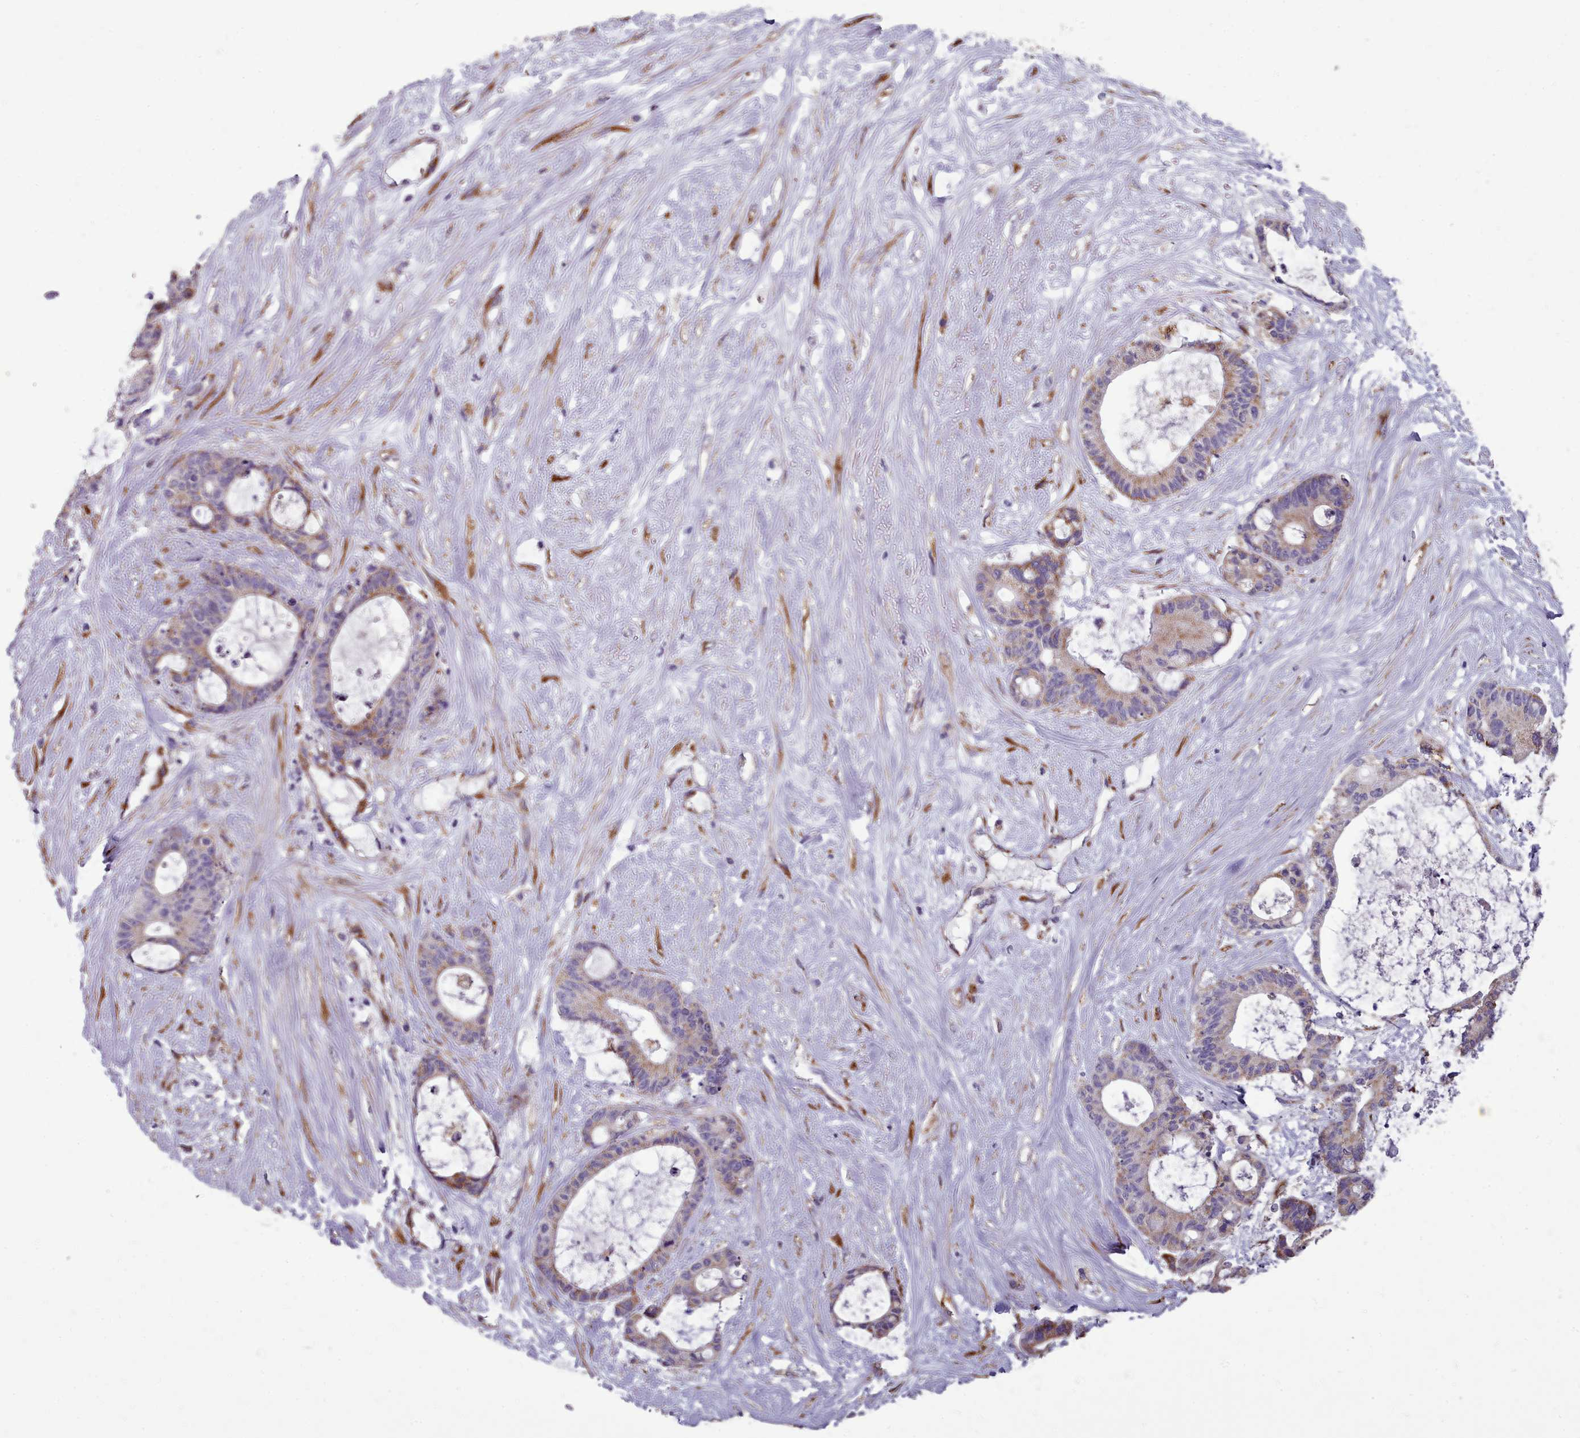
{"staining": {"intensity": "weak", "quantity": "25%-75%", "location": "cytoplasmic/membranous"}, "tissue": "liver cancer", "cell_type": "Tumor cells", "image_type": "cancer", "snomed": [{"axis": "morphology", "description": "Normal tissue, NOS"}, {"axis": "morphology", "description": "Cholangiocarcinoma"}, {"axis": "topography", "description": "Liver"}, {"axis": "topography", "description": "Peripheral nerve tissue"}], "caption": "Protein staining of liver cancer (cholangiocarcinoma) tissue reveals weak cytoplasmic/membranous staining in about 25%-75% of tumor cells.", "gene": "FKBP10", "patient": {"sex": "female", "age": 73}}